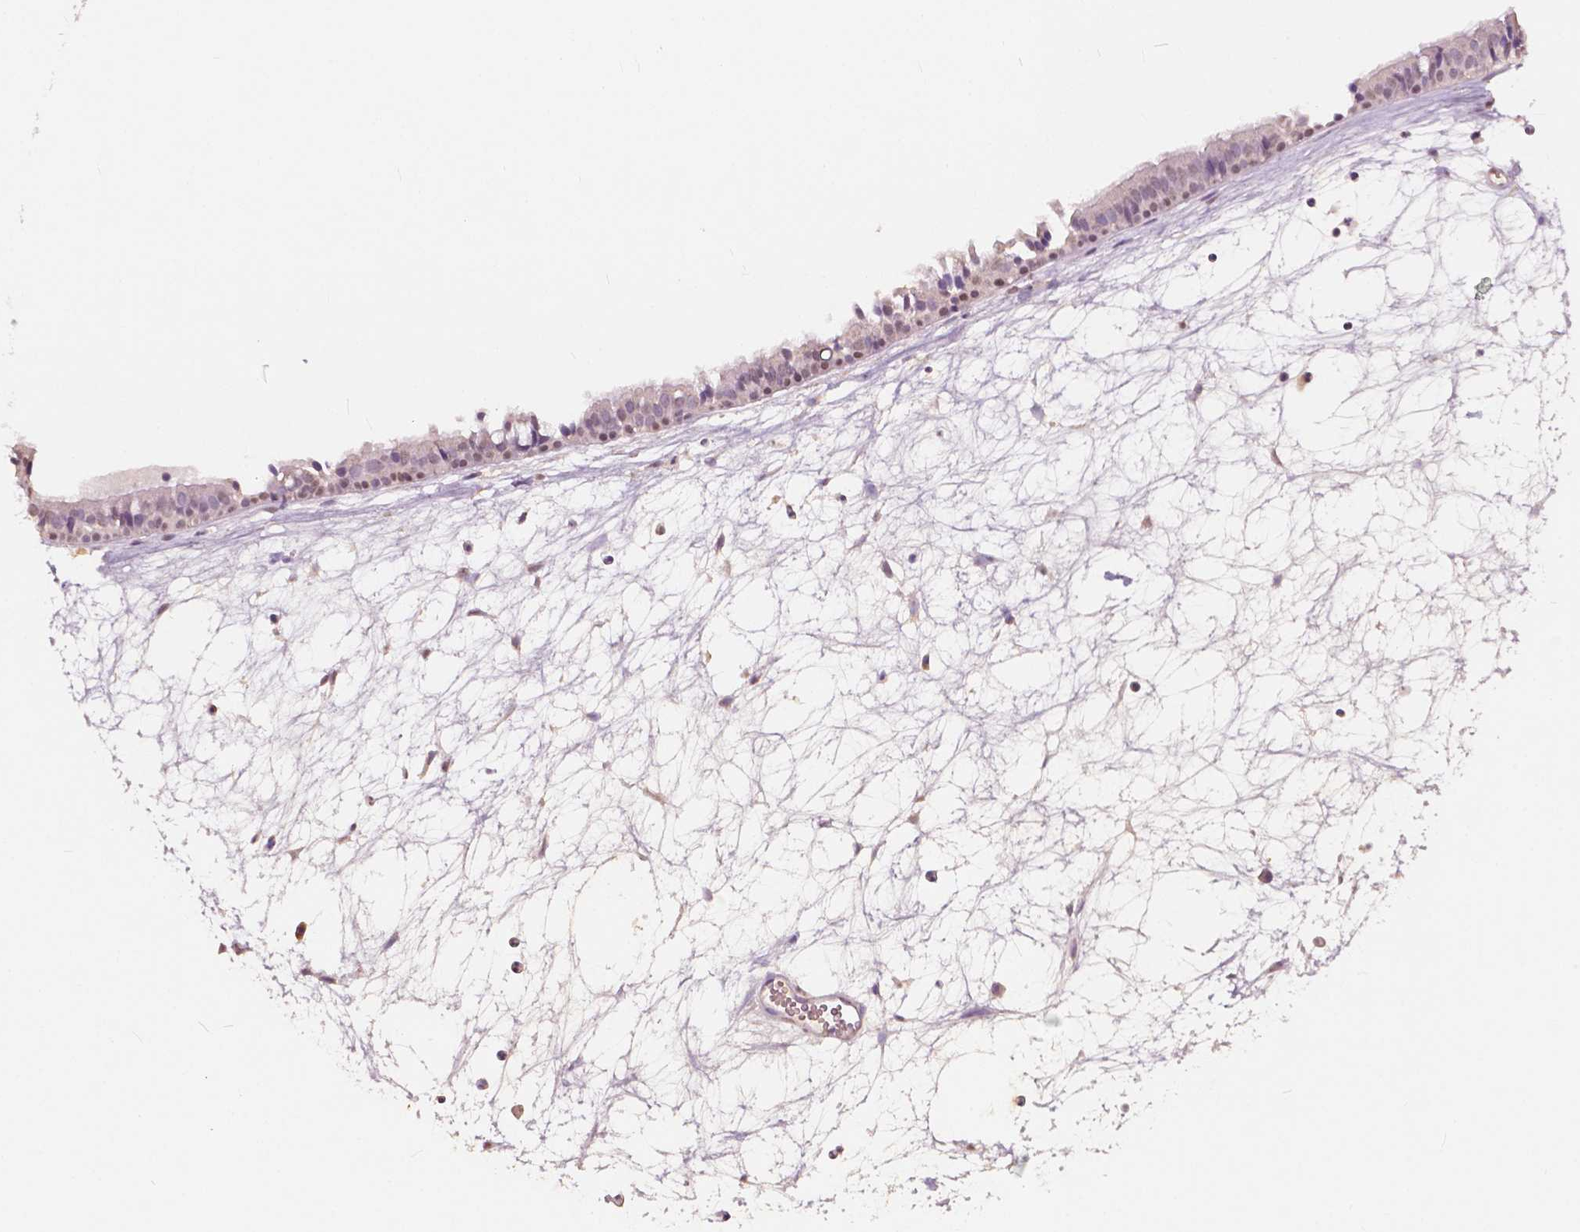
{"staining": {"intensity": "weak", "quantity": "<25%", "location": "nuclear"}, "tissue": "nasopharynx", "cell_type": "Respiratory epithelial cells", "image_type": "normal", "snomed": [{"axis": "morphology", "description": "Normal tissue, NOS"}, {"axis": "topography", "description": "Nasopharynx"}], "caption": "Immunohistochemistry photomicrograph of unremarkable human nasopharynx stained for a protein (brown), which demonstrates no staining in respiratory epithelial cells. (DAB (3,3'-diaminobenzidine) immunohistochemistry visualized using brightfield microscopy, high magnification).", "gene": "SOX15", "patient": {"sex": "male", "age": 31}}